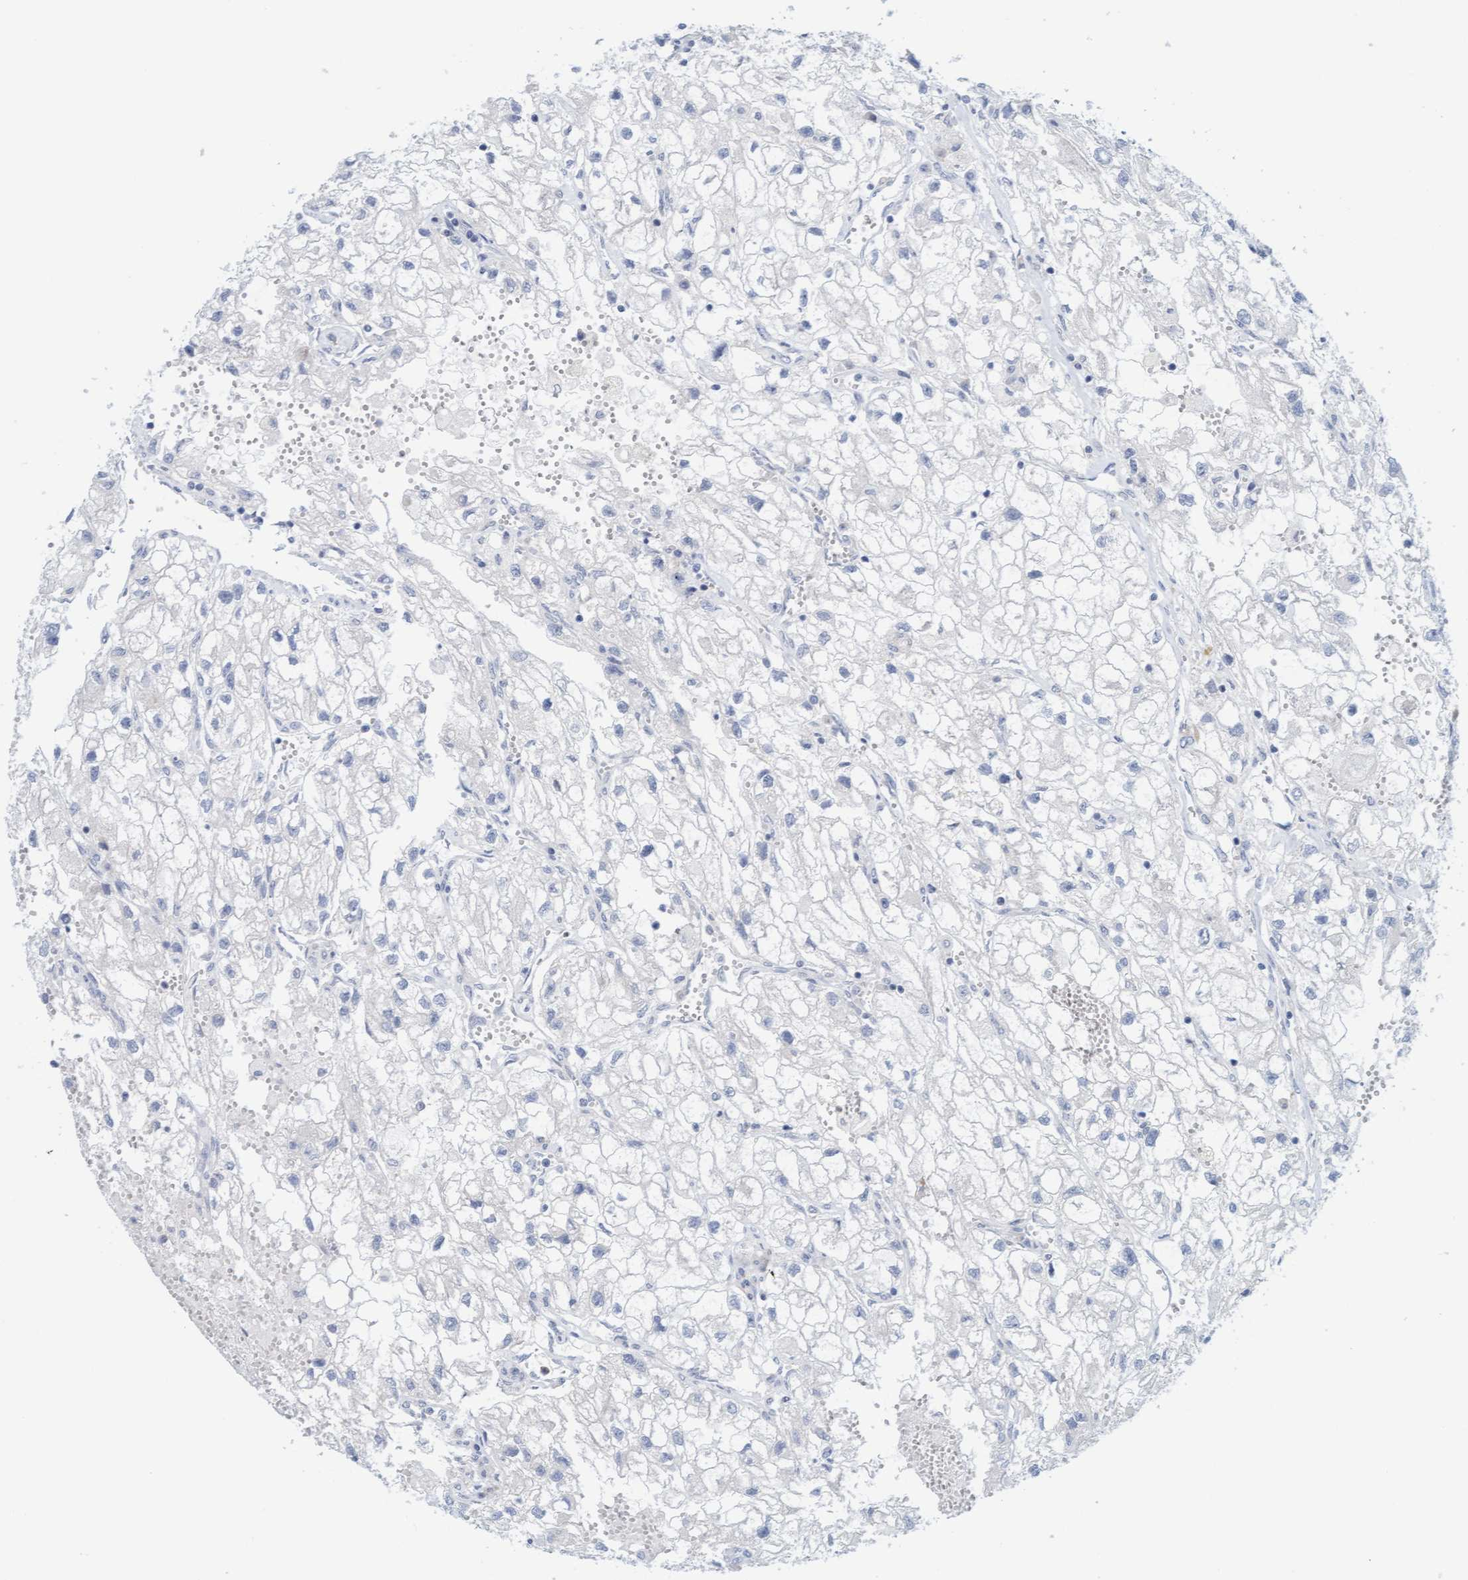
{"staining": {"intensity": "negative", "quantity": "none", "location": "none"}, "tissue": "renal cancer", "cell_type": "Tumor cells", "image_type": "cancer", "snomed": [{"axis": "morphology", "description": "Adenocarcinoma, NOS"}, {"axis": "topography", "description": "Kidney"}], "caption": "IHC micrograph of renal cancer stained for a protein (brown), which exhibits no positivity in tumor cells. (DAB (3,3'-diaminobenzidine) immunohistochemistry (IHC) visualized using brightfield microscopy, high magnification).", "gene": "CPA3", "patient": {"sex": "female", "age": 70}}